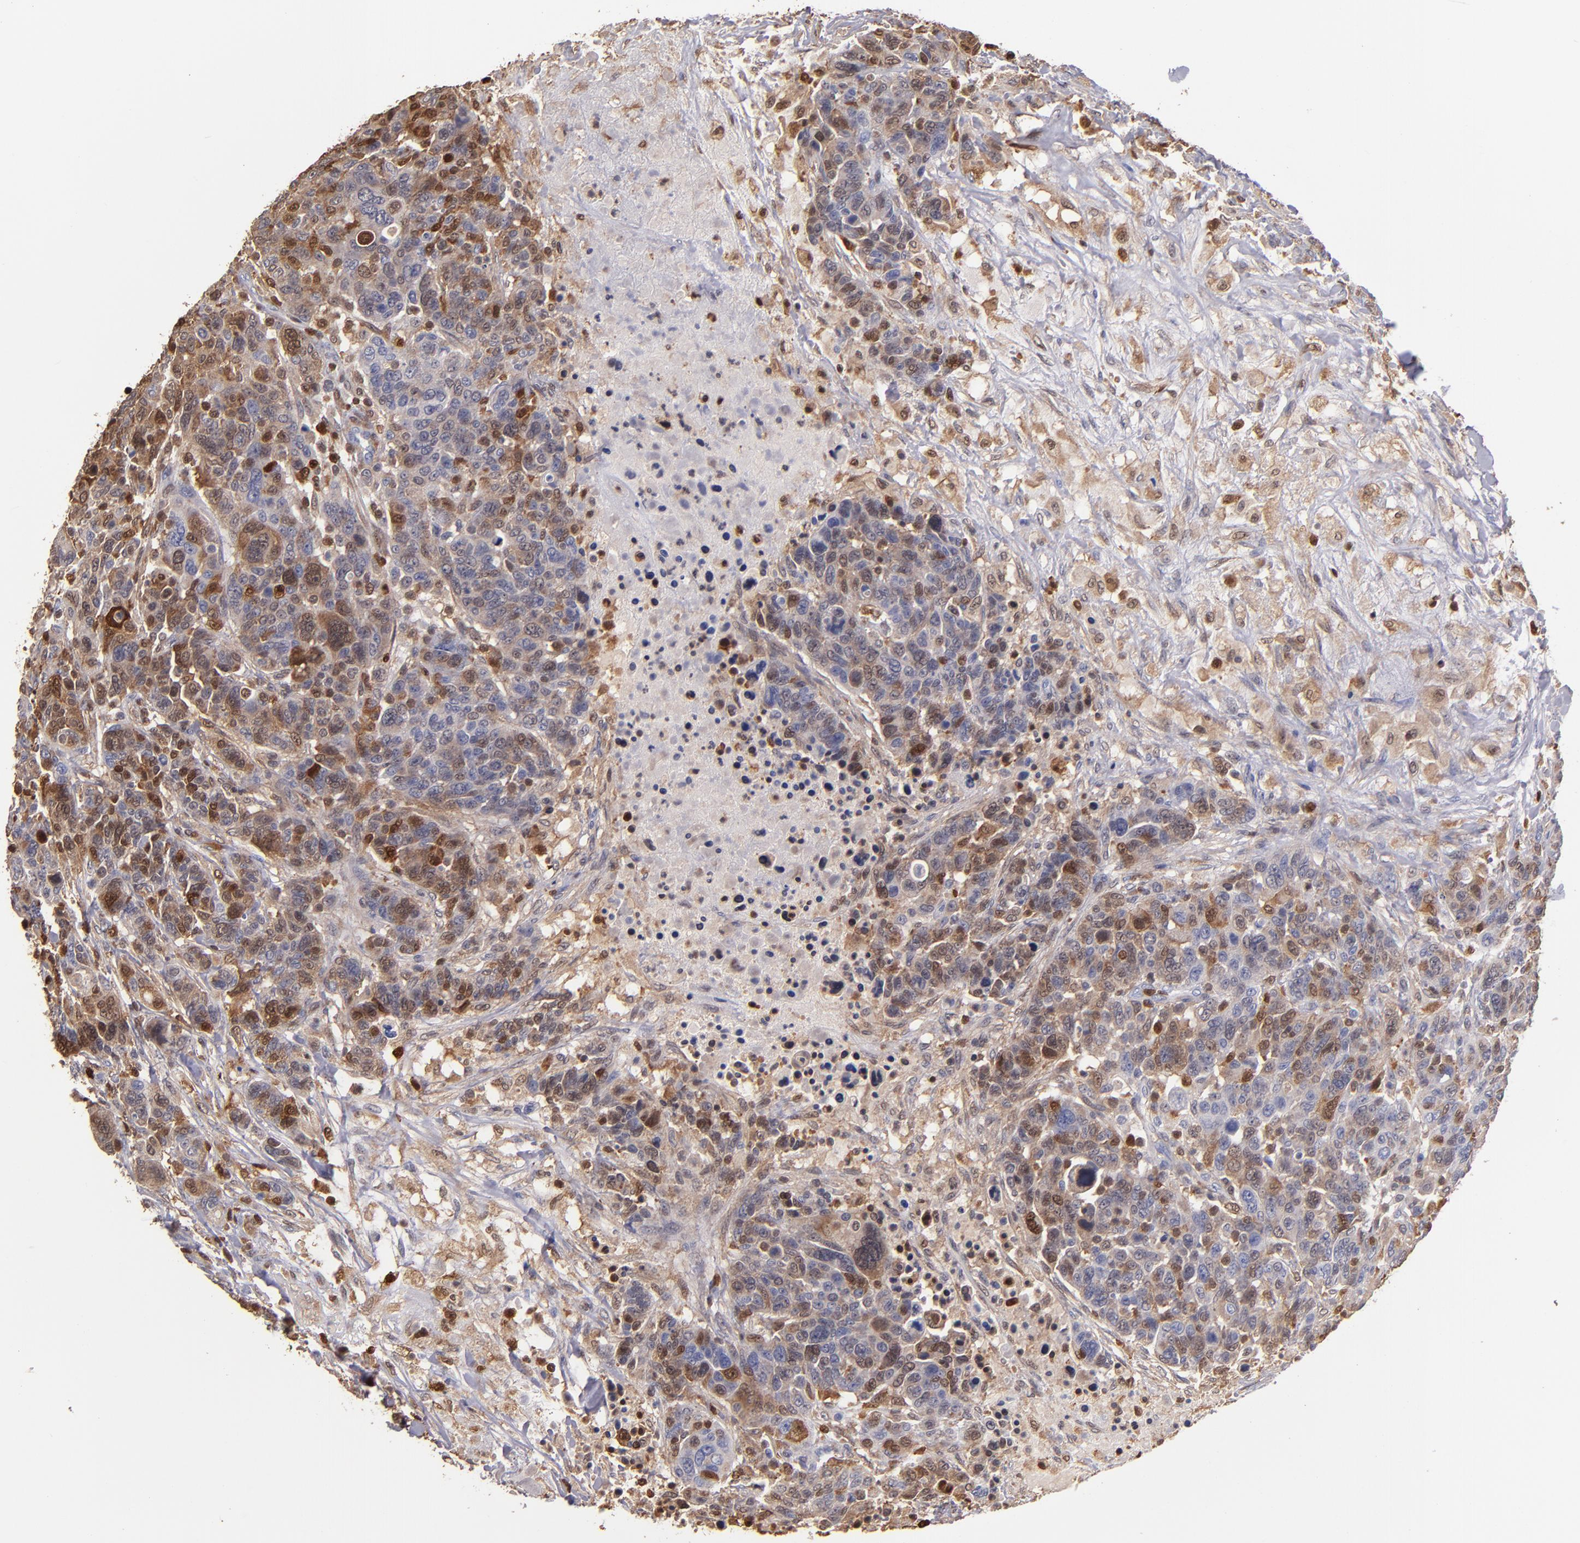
{"staining": {"intensity": "moderate", "quantity": "25%-75%", "location": "cytoplasmic/membranous,nuclear"}, "tissue": "breast cancer", "cell_type": "Tumor cells", "image_type": "cancer", "snomed": [{"axis": "morphology", "description": "Duct carcinoma"}, {"axis": "topography", "description": "Breast"}], "caption": "Tumor cells display moderate cytoplasmic/membranous and nuclear positivity in about 25%-75% of cells in breast cancer.", "gene": "S100A4", "patient": {"sex": "female", "age": 37}}